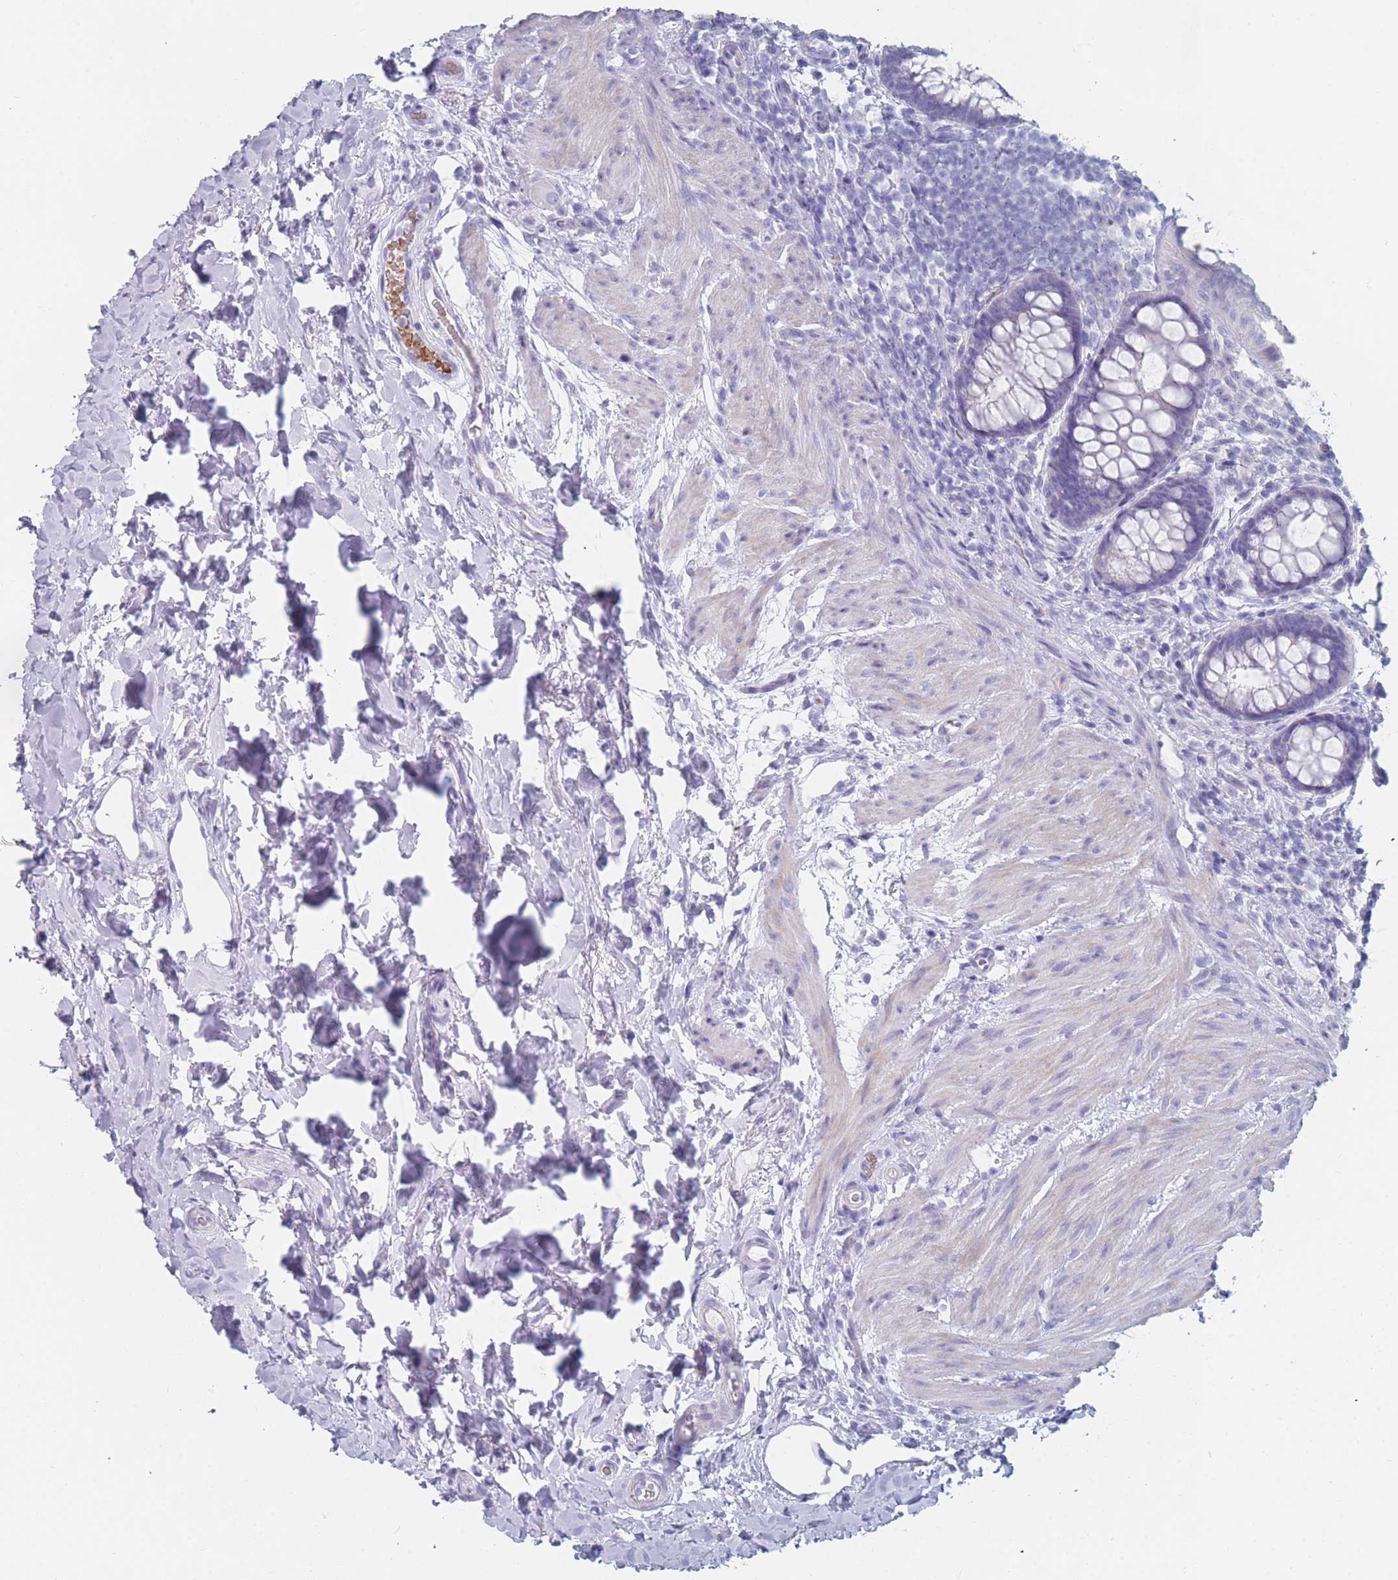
{"staining": {"intensity": "negative", "quantity": "none", "location": "none"}, "tissue": "rectum", "cell_type": "Glandular cells", "image_type": "normal", "snomed": [{"axis": "morphology", "description": "Normal tissue, NOS"}, {"axis": "topography", "description": "Rectum"}, {"axis": "topography", "description": "Peripheral nerve tissue"}], "caption": "DAB (3,3'-diaminobenzidine) immunohistochemical staining of normal rectum reveals no significant positivity in glandular cells. (DAB immunohistochemistry with hematoxylin counter stain).", "gene": "OR5D16", "patient": {"sex": "female", "age": 69}}